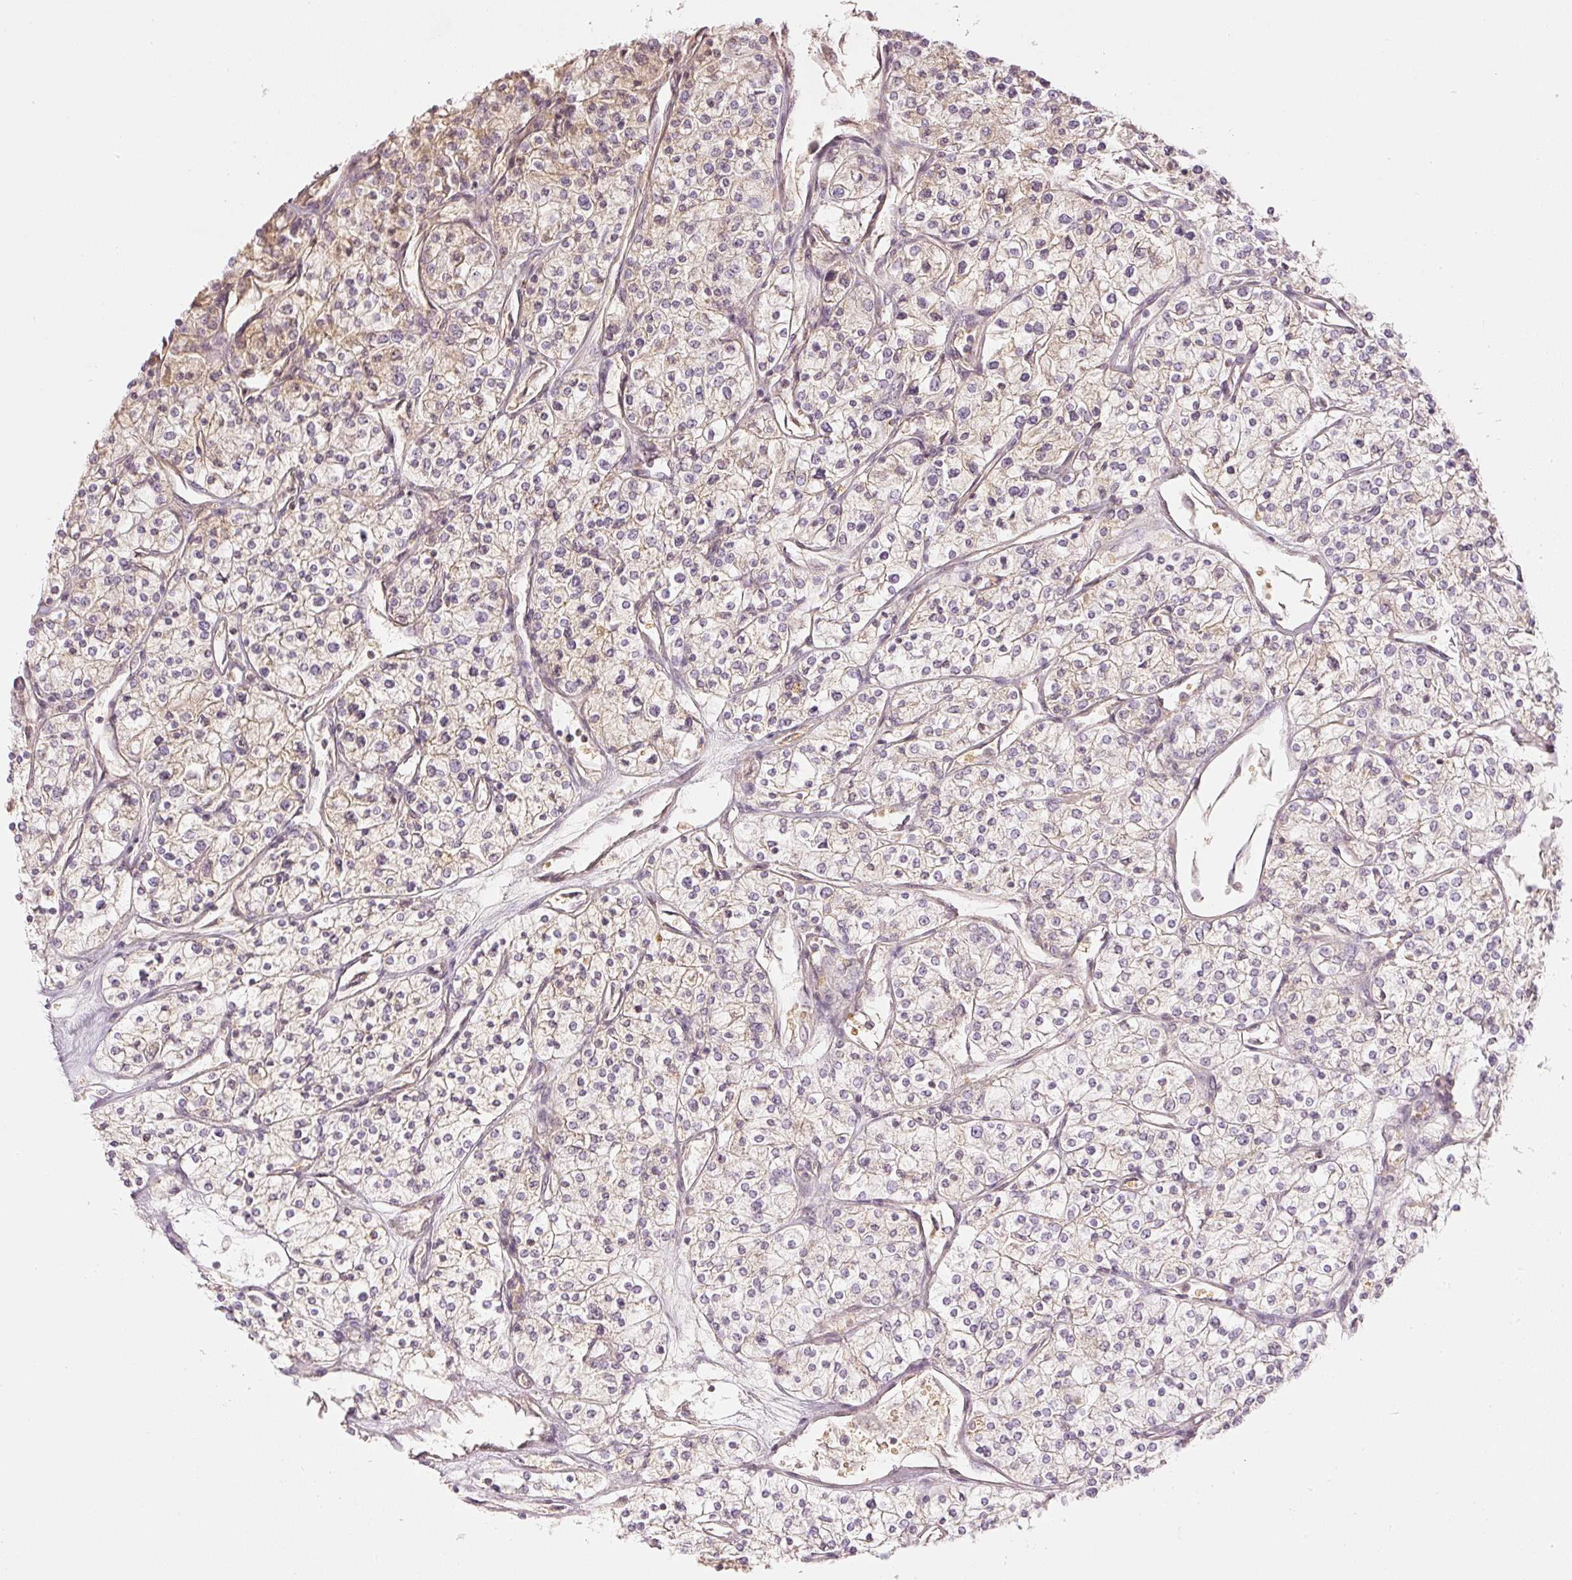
{"staining": {"intensity": "weak", "quantity": "25%-75%", "location": "cytoplasmic/membranous"}, "tissue": "renal cancer", "cell_type": "Tumor cells", "image_type": "cancer", "snomed": [{"axis": "morphology", "description": "Adenocarcinoma, NOS"}, {"axis": "topography", "description": "Kidney"}], "caption": "Approximately 25%-75% of tumor cells in human renal cancer (adenocarcinoma) display weak cytoplasmic/membranous protein staining as visualized by brown immunohistochemical staining.", "gene": "GZMA", "patient": {"sex": "male", "age": 80}}